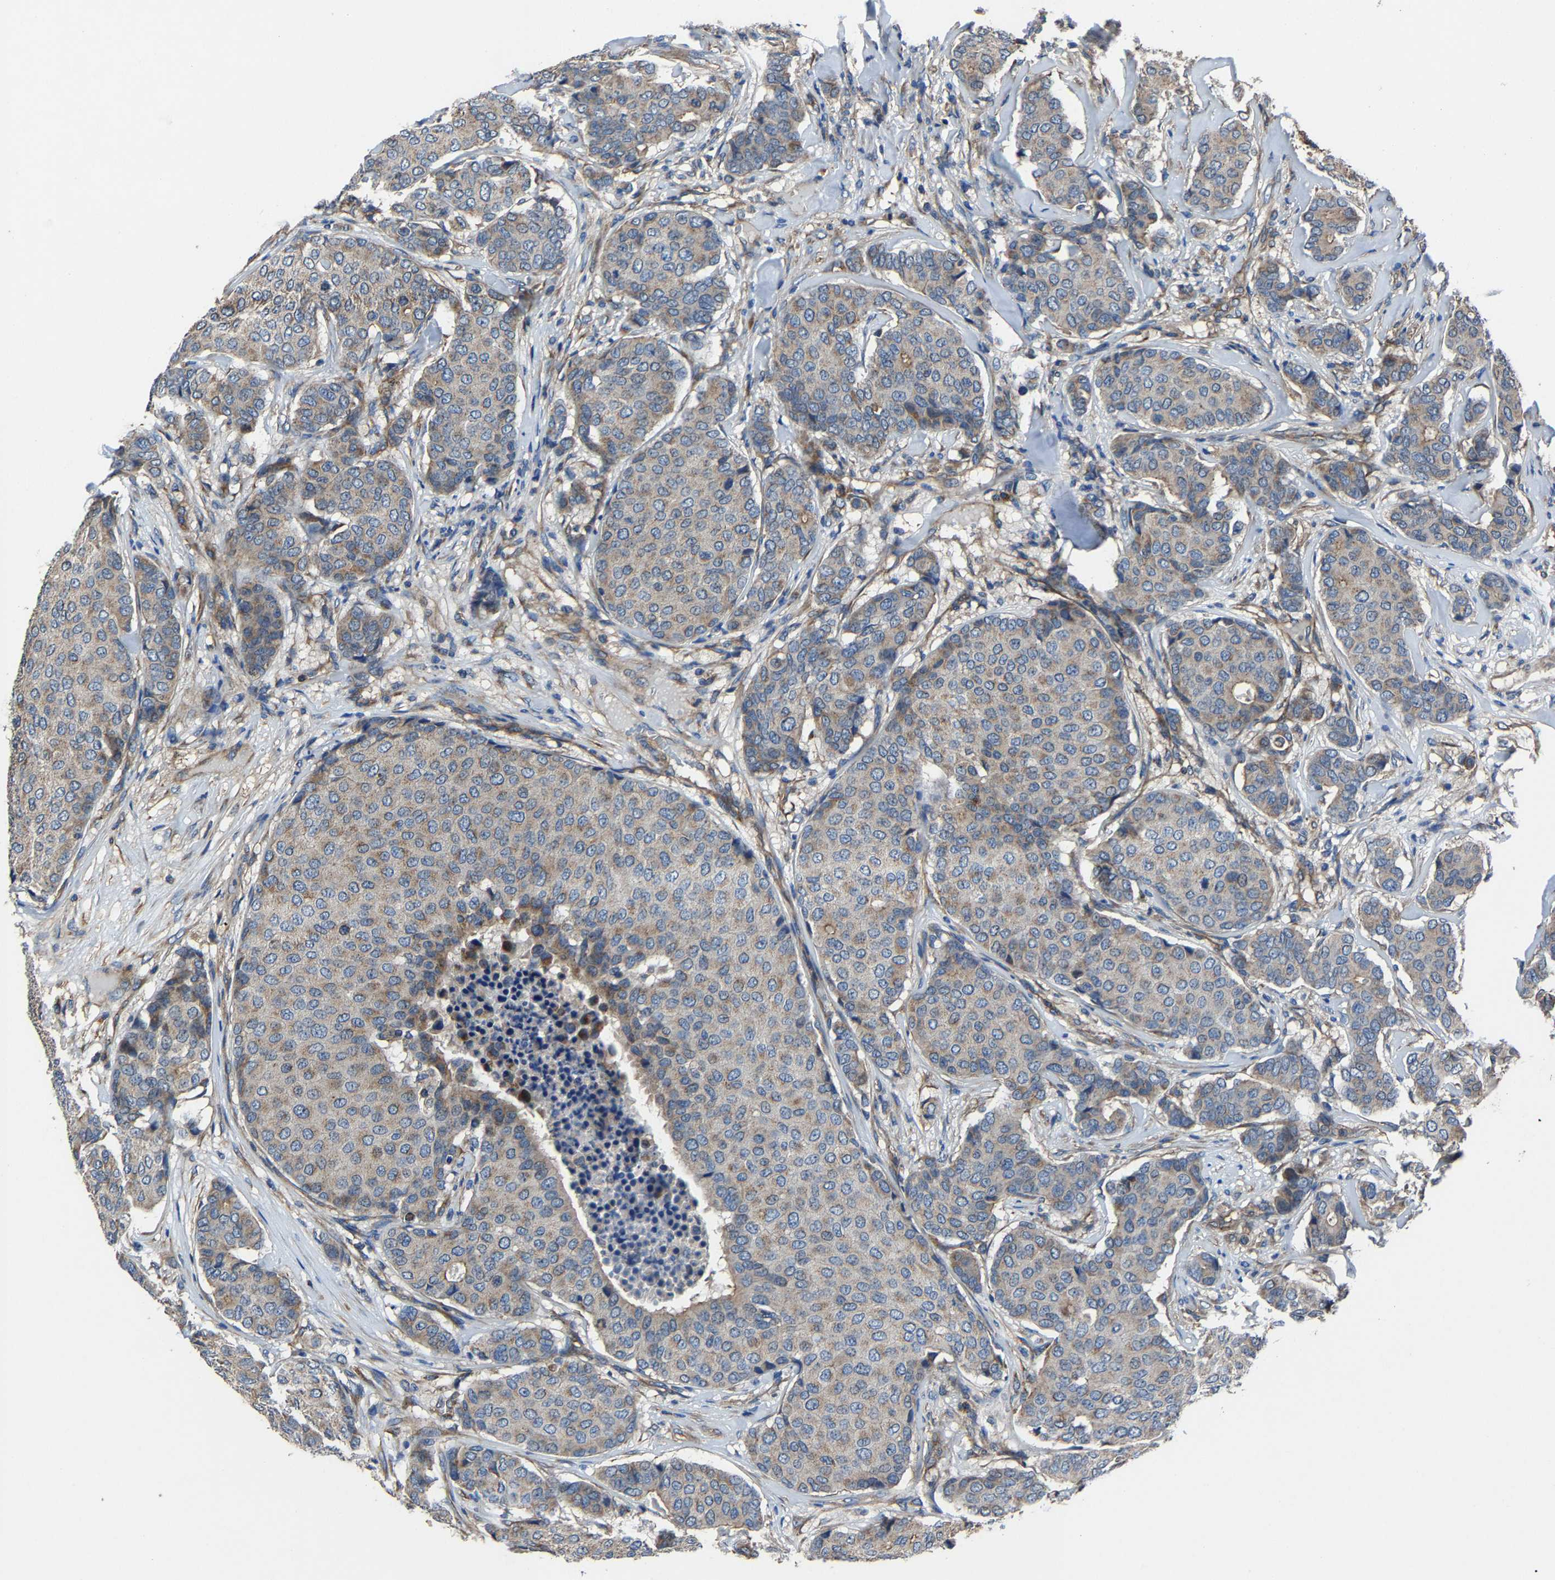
{"staining": {"intensity": "moderate", "quantity": "<25%", "location": "cytoplasmic/membranous"}, "tissue": "breast cancer", "cell_type": "Tumor cells", "image_type": "cancer", "snomed": [{"axis": "morphology", "description": "Duct carcinoma"}, {"axis": "topography", "description": "Breast"}], "caption": "Breast invasive ductal carcinoma stained for a protein demonstrates moderate cytoplasmic/membranous positivity in tumor cells.", "gene": "KIAA1958", "patient": {"sex": "female", "age": 75}}